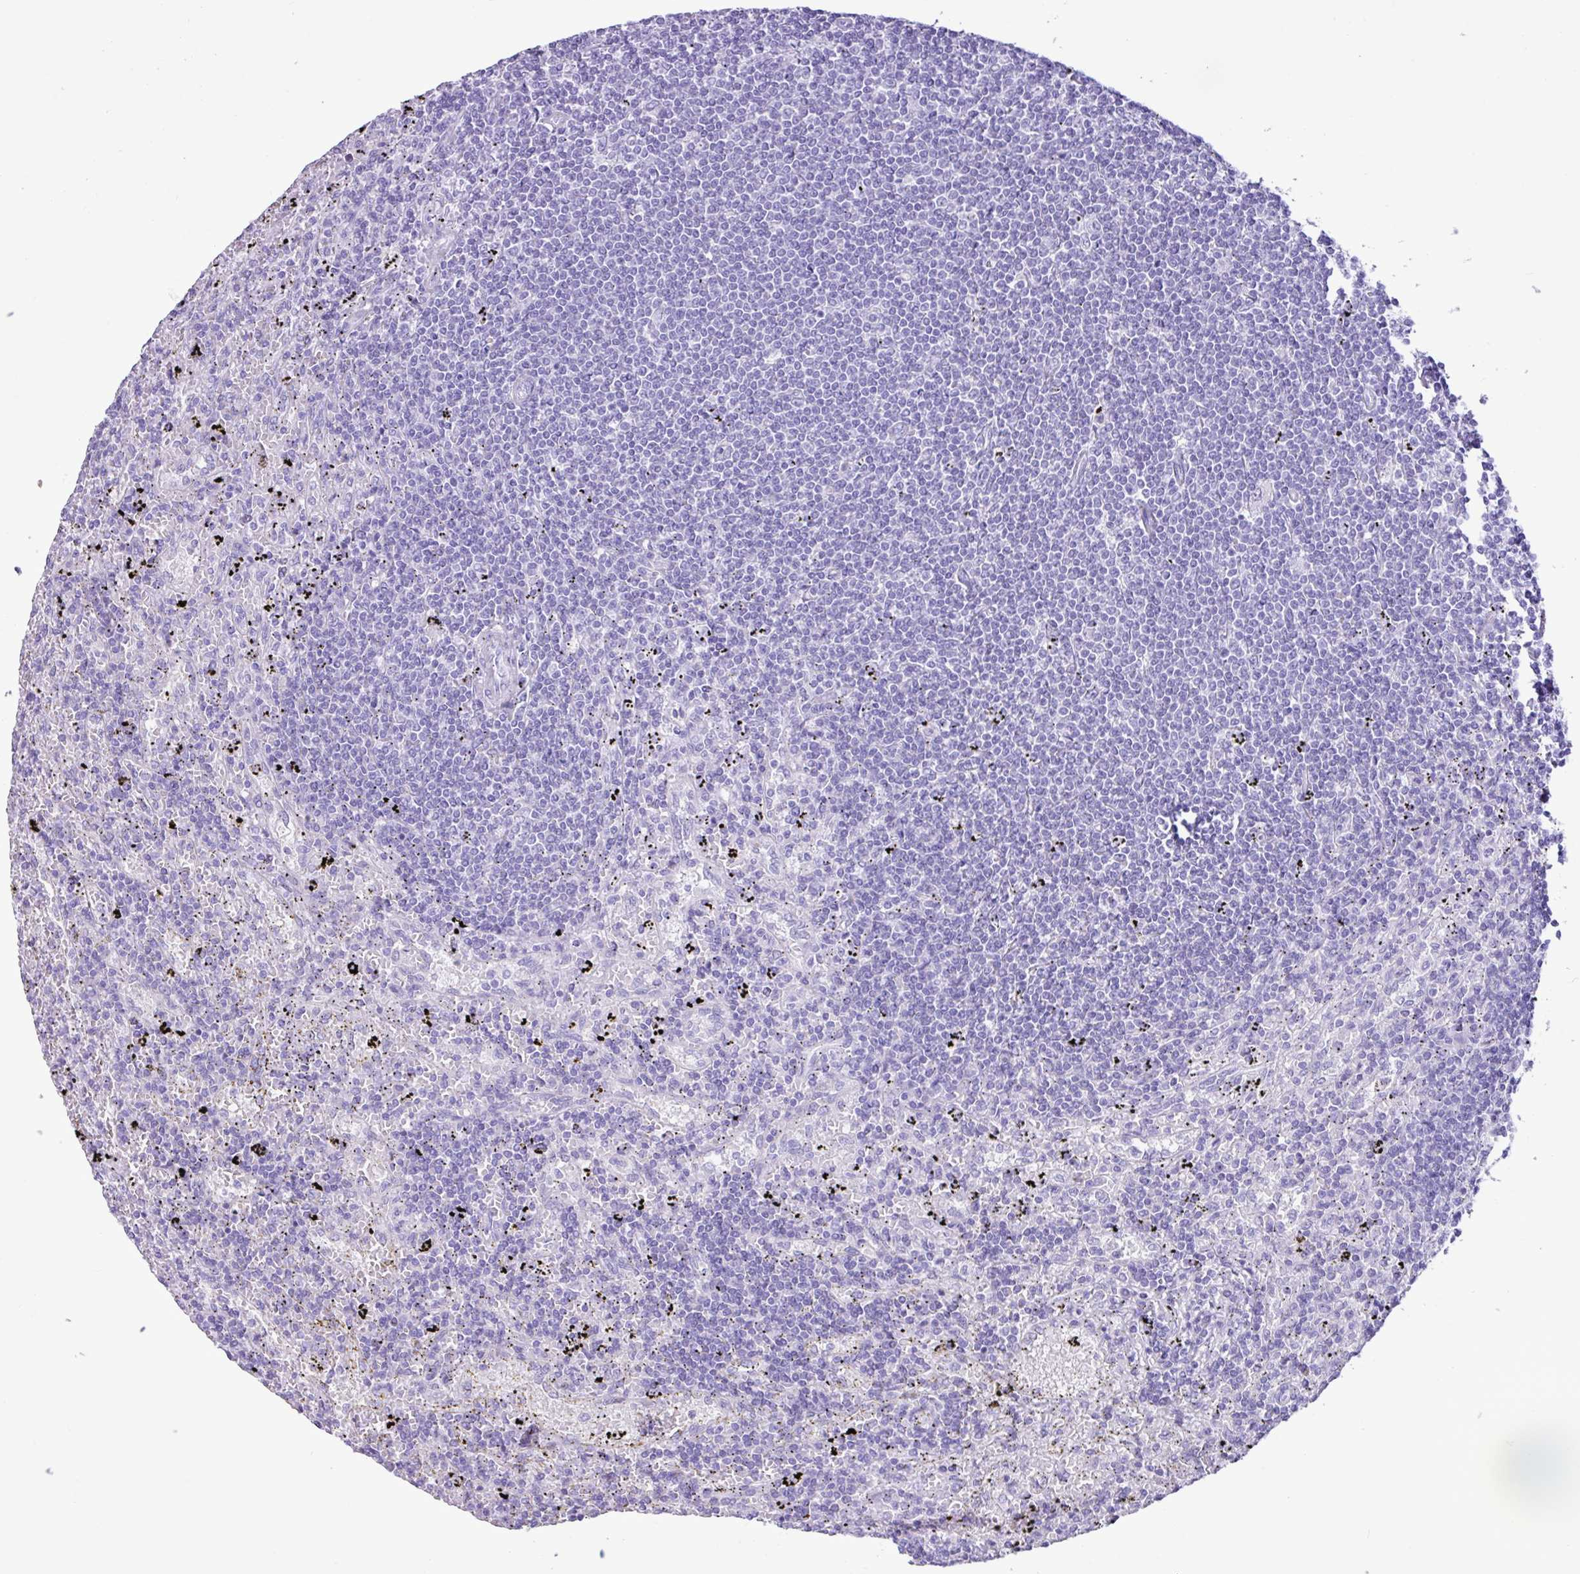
{"staining": {"intensity": "negative", "quantity": "none", "location": "none"}, "tissue": "lymphoma", "cell_type": "Tumor cells", "image_type": "cancer", "snomed": [{"axis": "morphology", "description": "Malignant lymphoma, non-Hodgkin's type, Low grade"}, {"axis": "topography", "description": "Spleen"}], "caption": "Low-grade malignant lymphoma, non-Hodgkin's type stained for a protein using IHC reveals no expression tumor cells.", "gene": "CKMT2", "patient": {"sex": "male", "age": 76}}